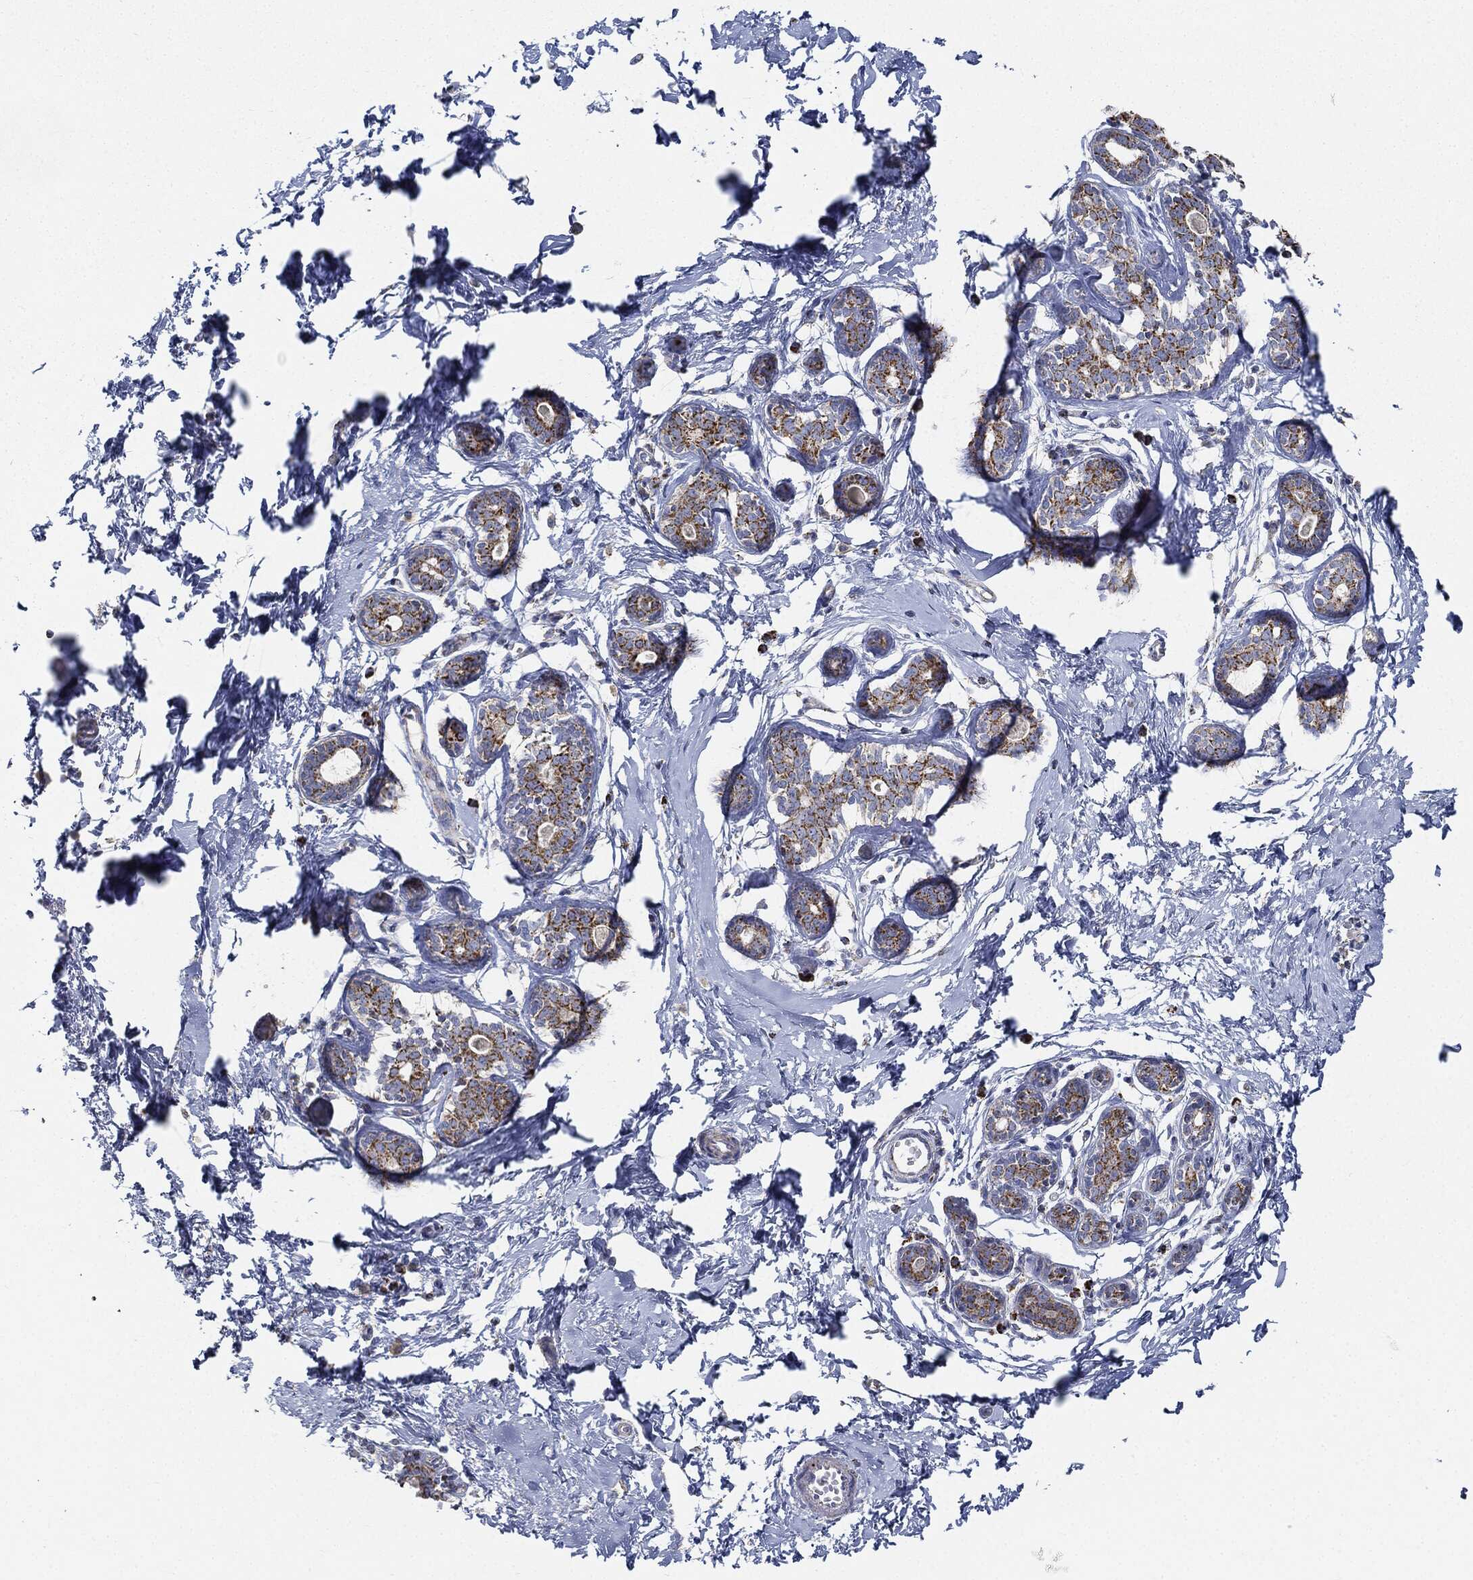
{"staining": {"intensity": "strong", "quantity": ">75%", "location": "cytoplasmic/membranous"}, "tissue": "breast", "cell_type": "Glandular cells", "image_type": "normal", "snomed": [{"axis": "morphology", "description": "Normal tissue, NOS"}, {"axis": "topography", "description": "Breast"}], "caption": "Immunohistochemical staining of benign human breast demonstrates strong cytoplasmic/membranous protein expression in approximately >75% of glandular cells. (DAB (3,3'-diaminobenzidine) = brown stain, brightfield microscopy at high magnification).", "gene": "CAPN15", "patient": {"sex": "female", "age": 37}}